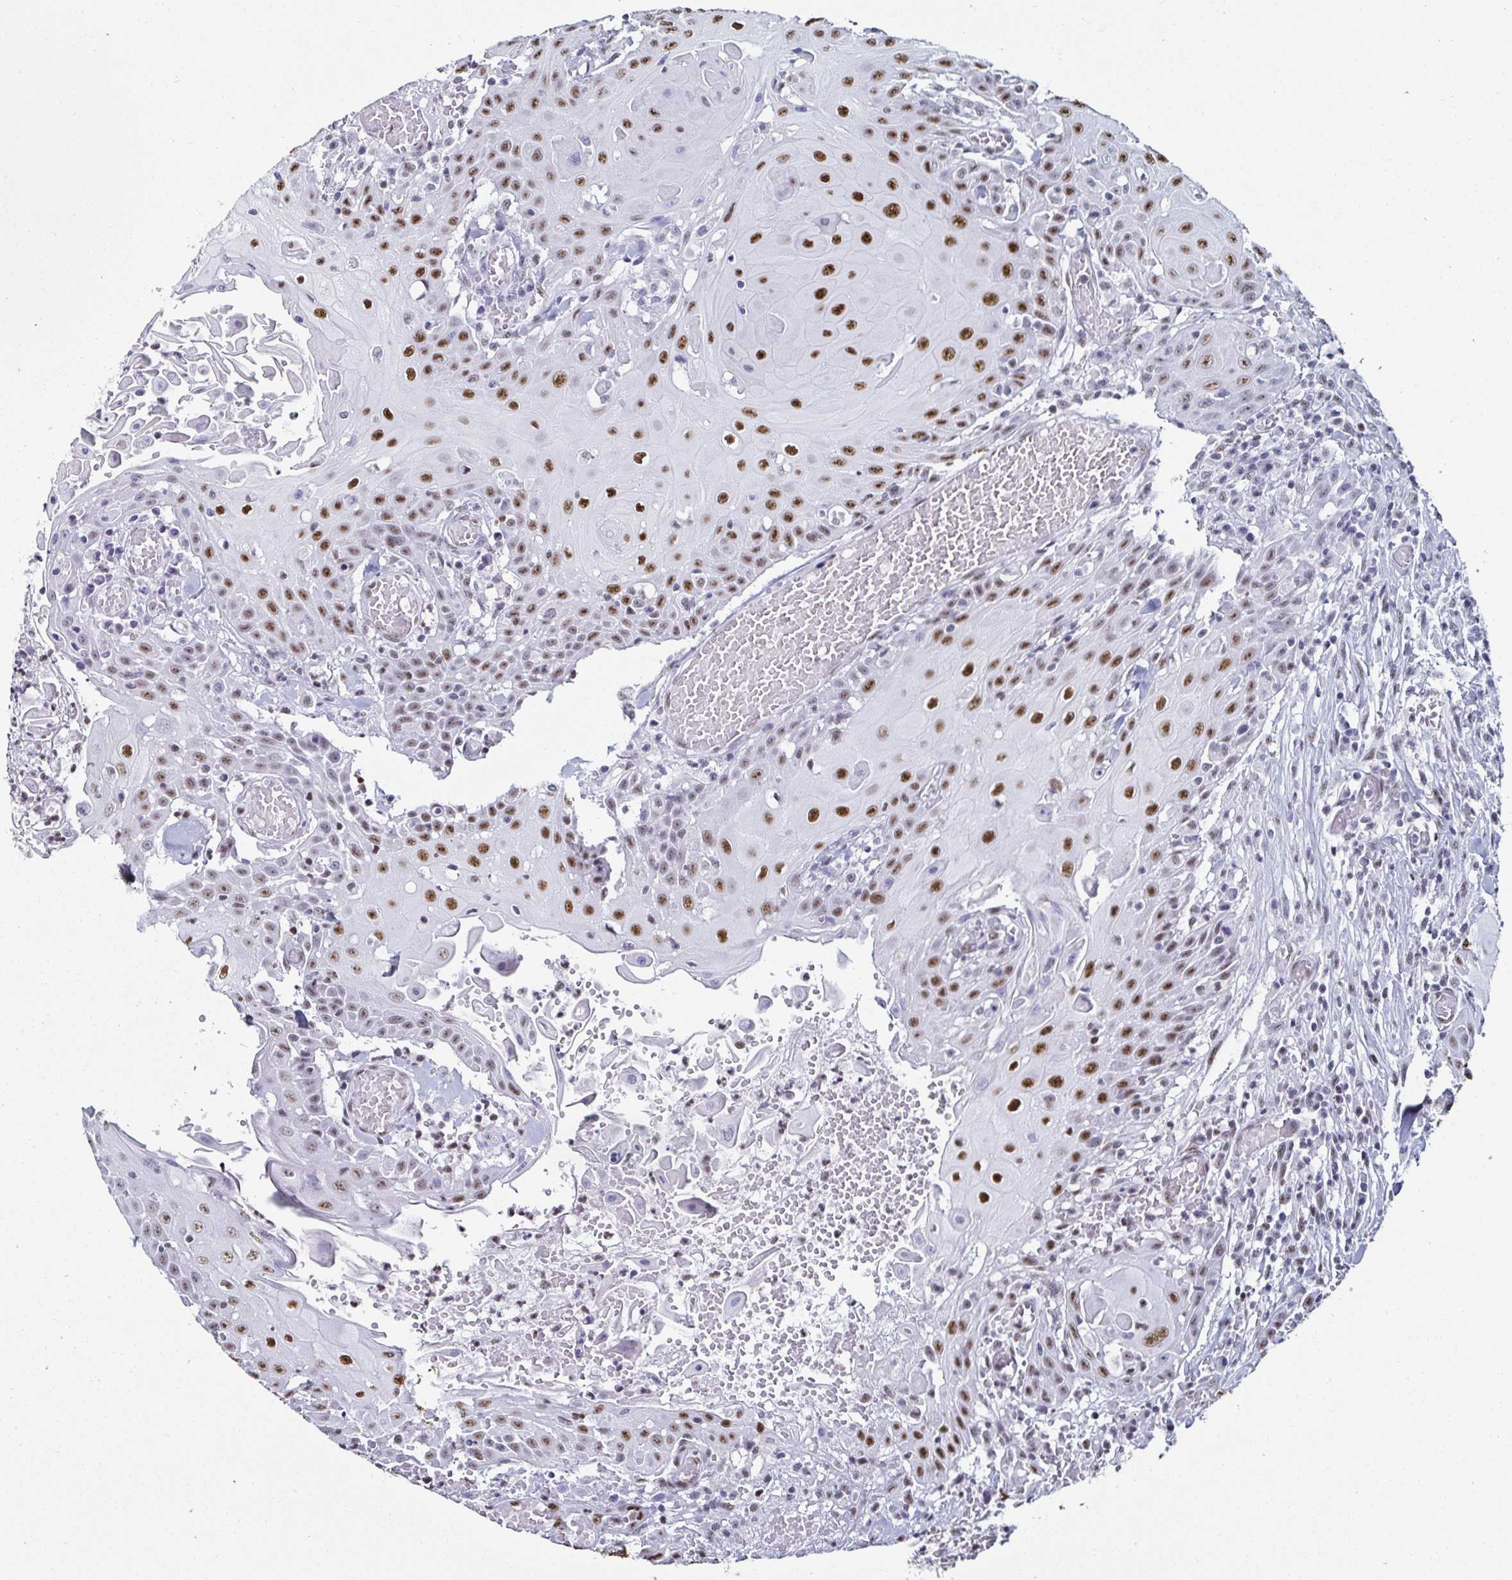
{"staining": {"intensity": "moderate", "quantity": ">75%", "location": "nuclear"}, "tissue": "head and neck cancer", "cell_type": "Tumor cells", "image_type": "cancer", "snomed": [{"axis": "morphology", "description": "Normal tissue, NOS"}, {"axis": "morphology", "description": "Squamous cell carcinoma, NOS"}, {"axis": "topography", "description": "Oral tissue"}, {"axis": "topography", "description": "Head-Neck"}], "caption": "Protein analysis of head and neck squamous cell carcinoma tissue demonstrates moderate nuclear expression in approximately >75% of tumor cells.", "gene": "DDX39B", "patient": {"sex": "female", "age": 55}}